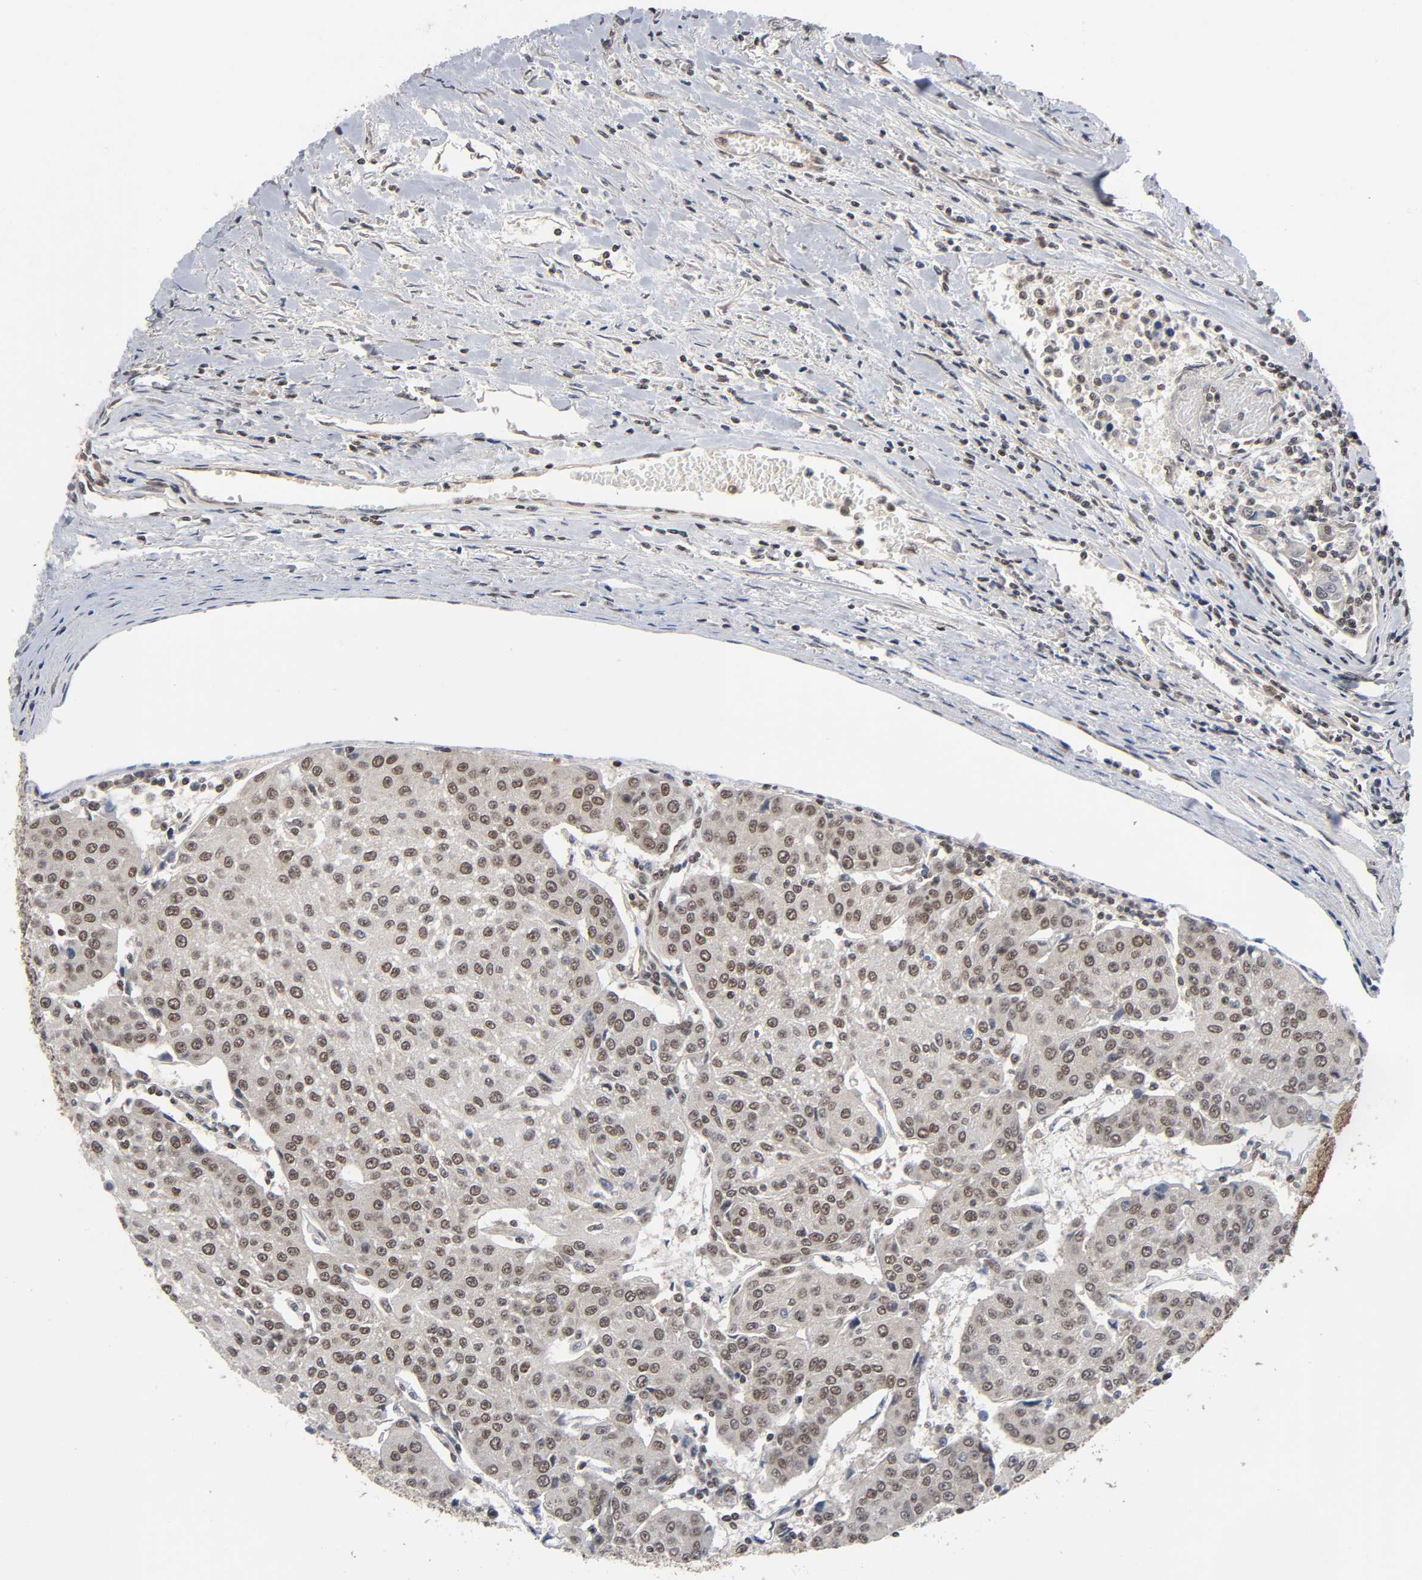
{"staining": {"intensity": "weak", "quantity": ">75%", "location": "cytoplasmic/membranous,nuclear"}, "tissue": "urothelial cancer", "cell_type": "Tumor cells", "image_type": "cancer", "snomed": [{"axis": "morphology", "description": "Urothelial carcinoma, High grade"}, {"axis": "topography", "description": "Urinary bladder"}], "caption": "This is a photomicrograph of immunohistochemistry (IHC) staining of high-grade urothelial carcinoma, which shows weak expression in the cytoplasmic/membranous and nuclear of tumor cells.", "gene": "ZNF384", "patient": {"sex": "female", "age": 85}}